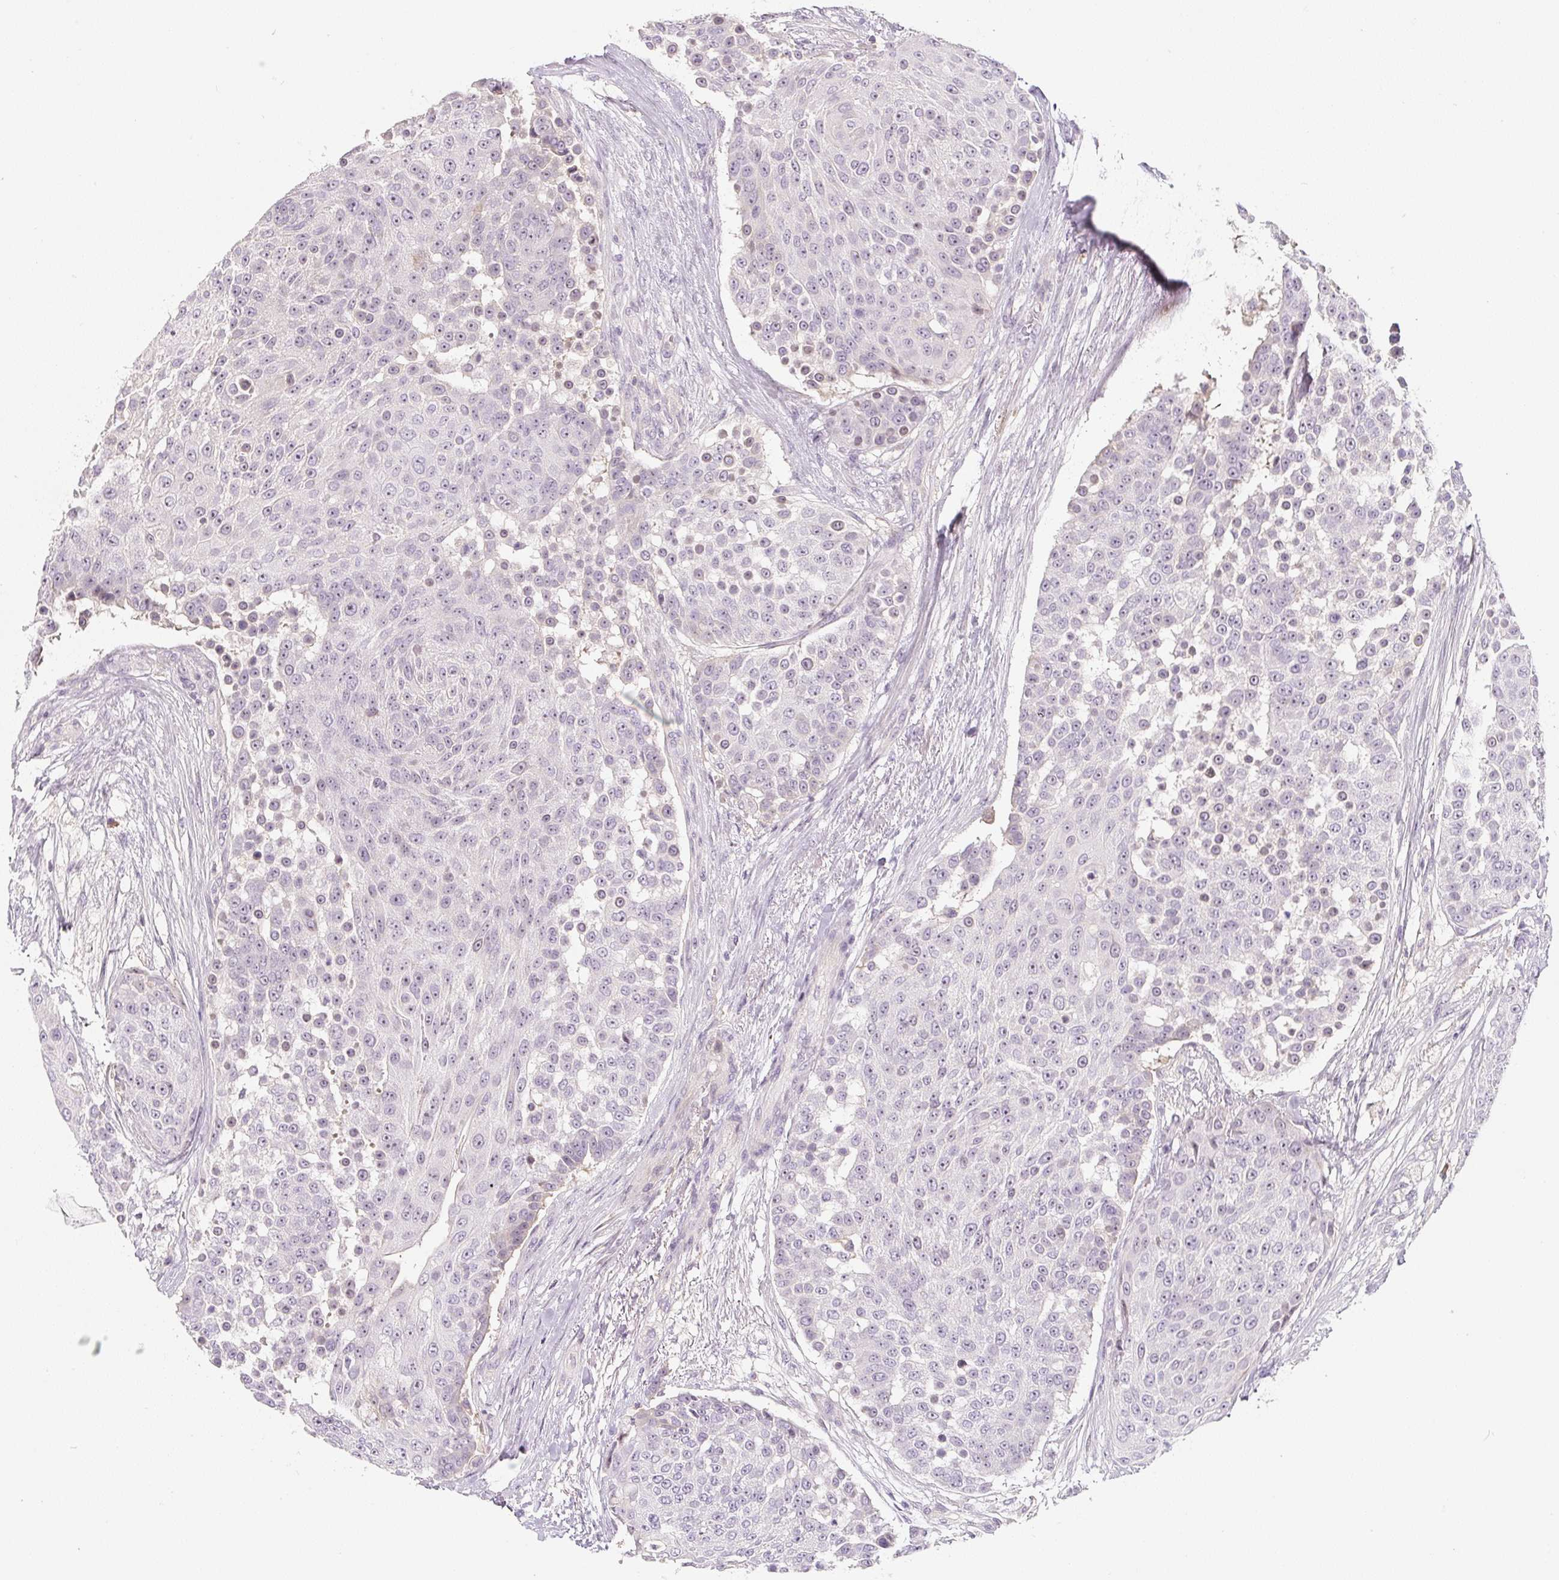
{"staining": {"intensity": "weak", "quantity": "<25%", "location": "nuclear"}, "tissue": "urothelial cancer", "cell_type": "Tumor cells", "image_type": "cancer", "snomed": [{"axis": "morphology", "description": "Urothelial carcinoma, High grade"}, {"axis": "topography", "description": "Urinary bladder"}], "caption": "This is a image of immunohistochemistry (IHC) staining of urothelial carcinoma (high-grade), which shows no staining in tumor cells.", "gene": "PWWP3B", "patient": {"sex": "female", "age": 63}}